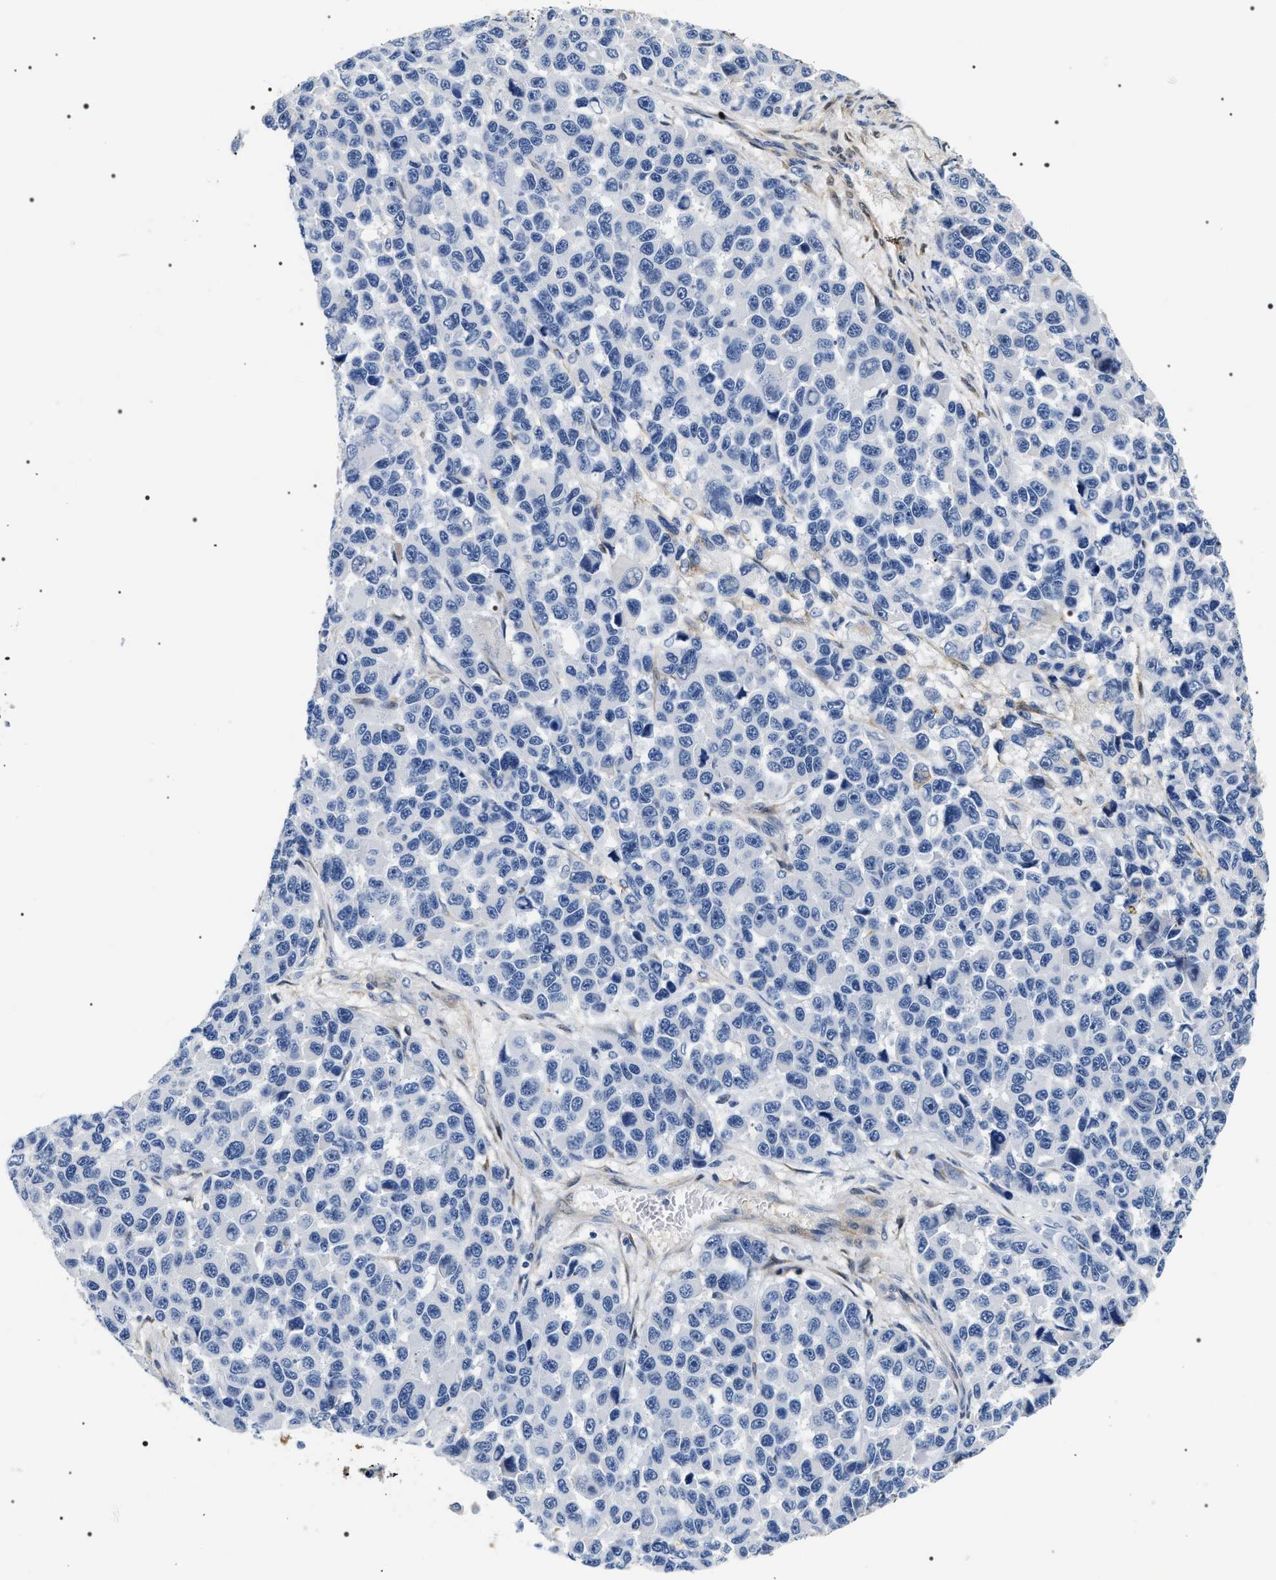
{"staining": {"intensity": "negative", "quantity": "none", "location": "none"}, "tissue": "melanoma", "cell_type": "Tumor cells", "image_type": "cancer", "snomed": [{"axis": "morphology", "description": "Malignant melanoma, NOS"}, {"axis": "topography", "description": "Skin"}], "caption": "Tumor cells are negative for protein expression in human melanoma. The staining was performed using DAB to visualize the protein expression in brown, while the nuclei were stained in blue with hematoxylin (Magnification: 20x).", "gene": "BAG2", "patient": {"sex": "male", "age": 53}}